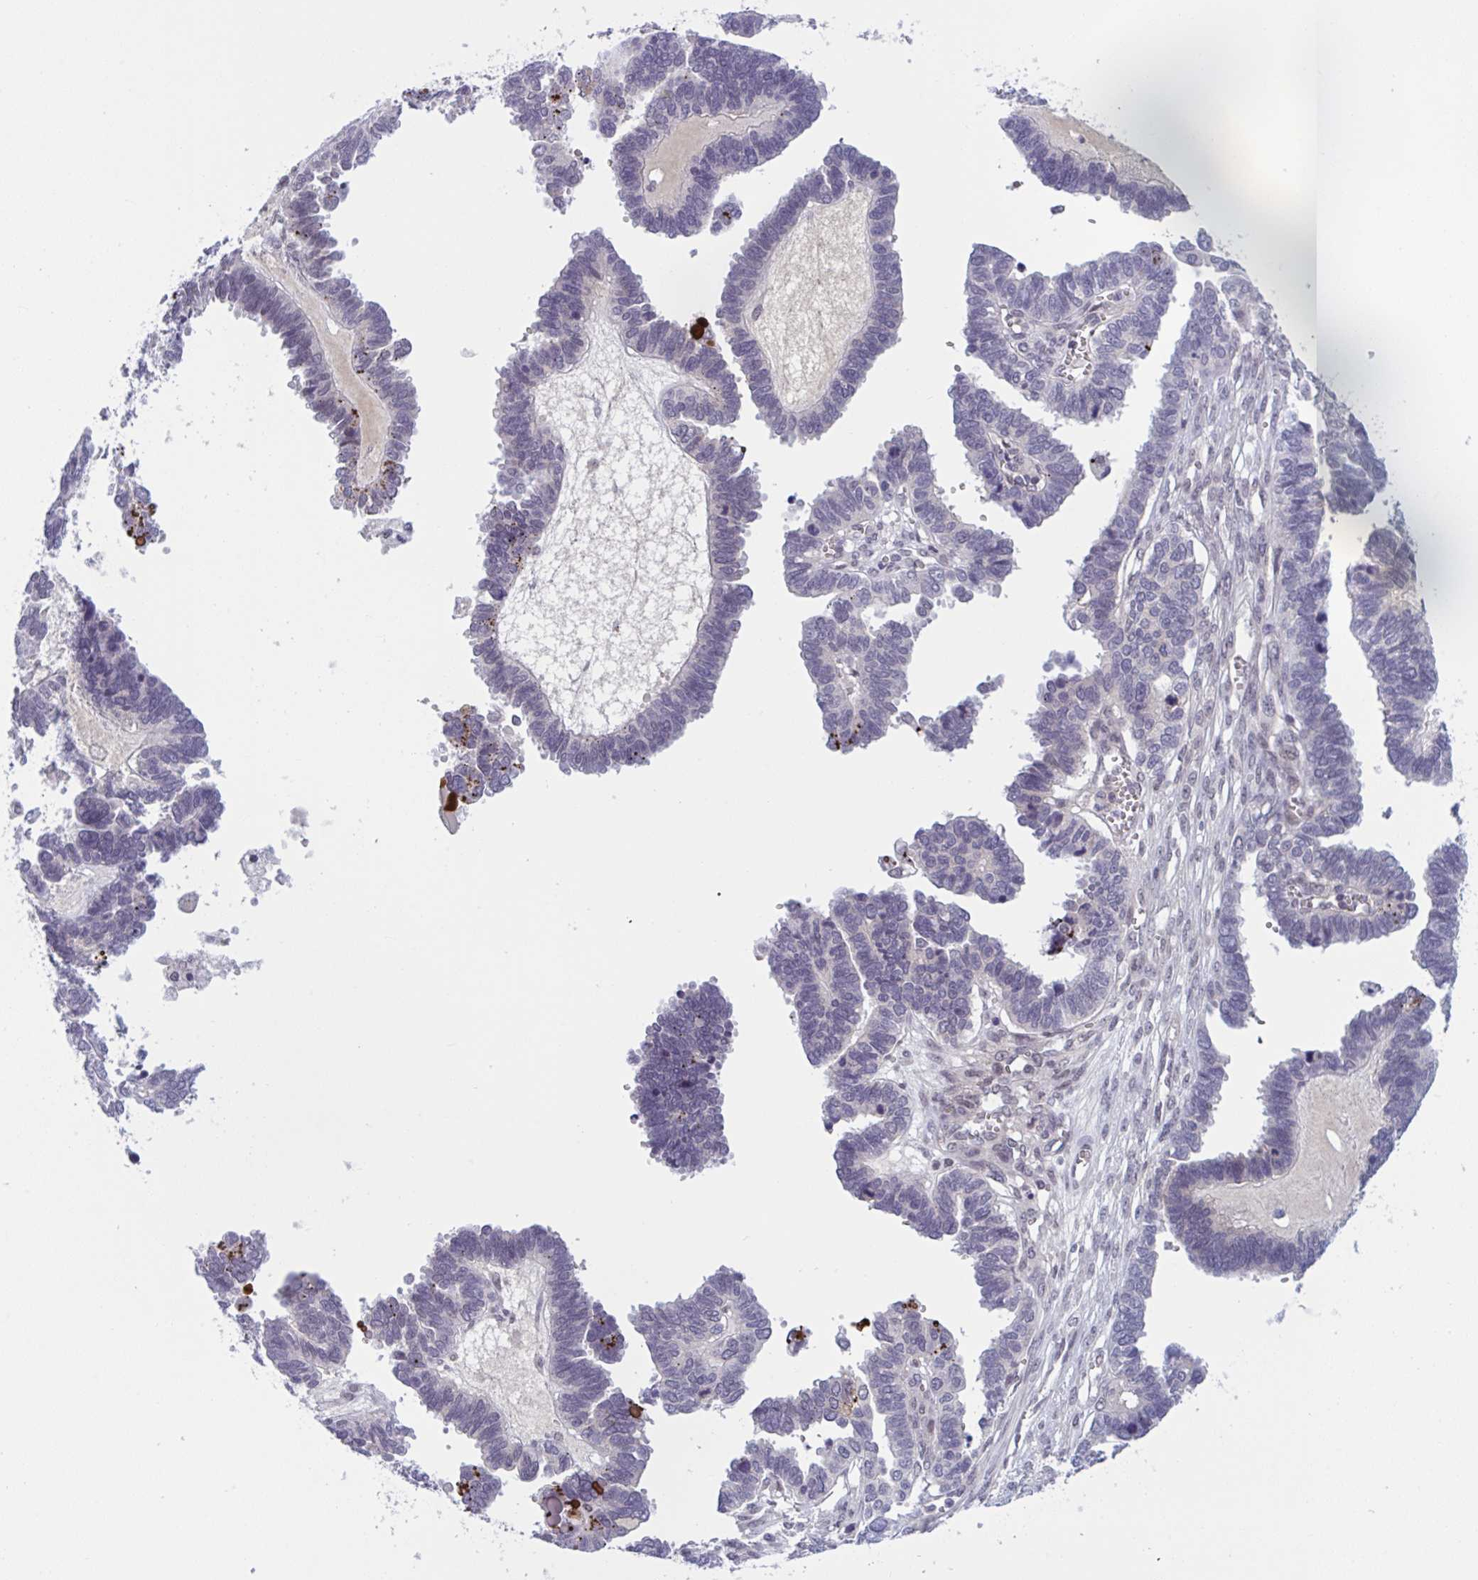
{"staining": {"intensity": "negative", "quantity": "none", "location": "none"}, "tissue": "ovarian cancer", "cell_type": "Tumor cells", "image_type": "cancer", "snomed": [{"axis": "morphology", "description": "Cystadenocarcinoma, serous, NOS"}, {"axis": "topography", "description": "Ovary"}], "caption": "The image shows no staining of tumor cells in serous cystadenocarcinoma (ovarian).", "gene": "TTC7B", "patient": {"sex": "female", "age": 51}}